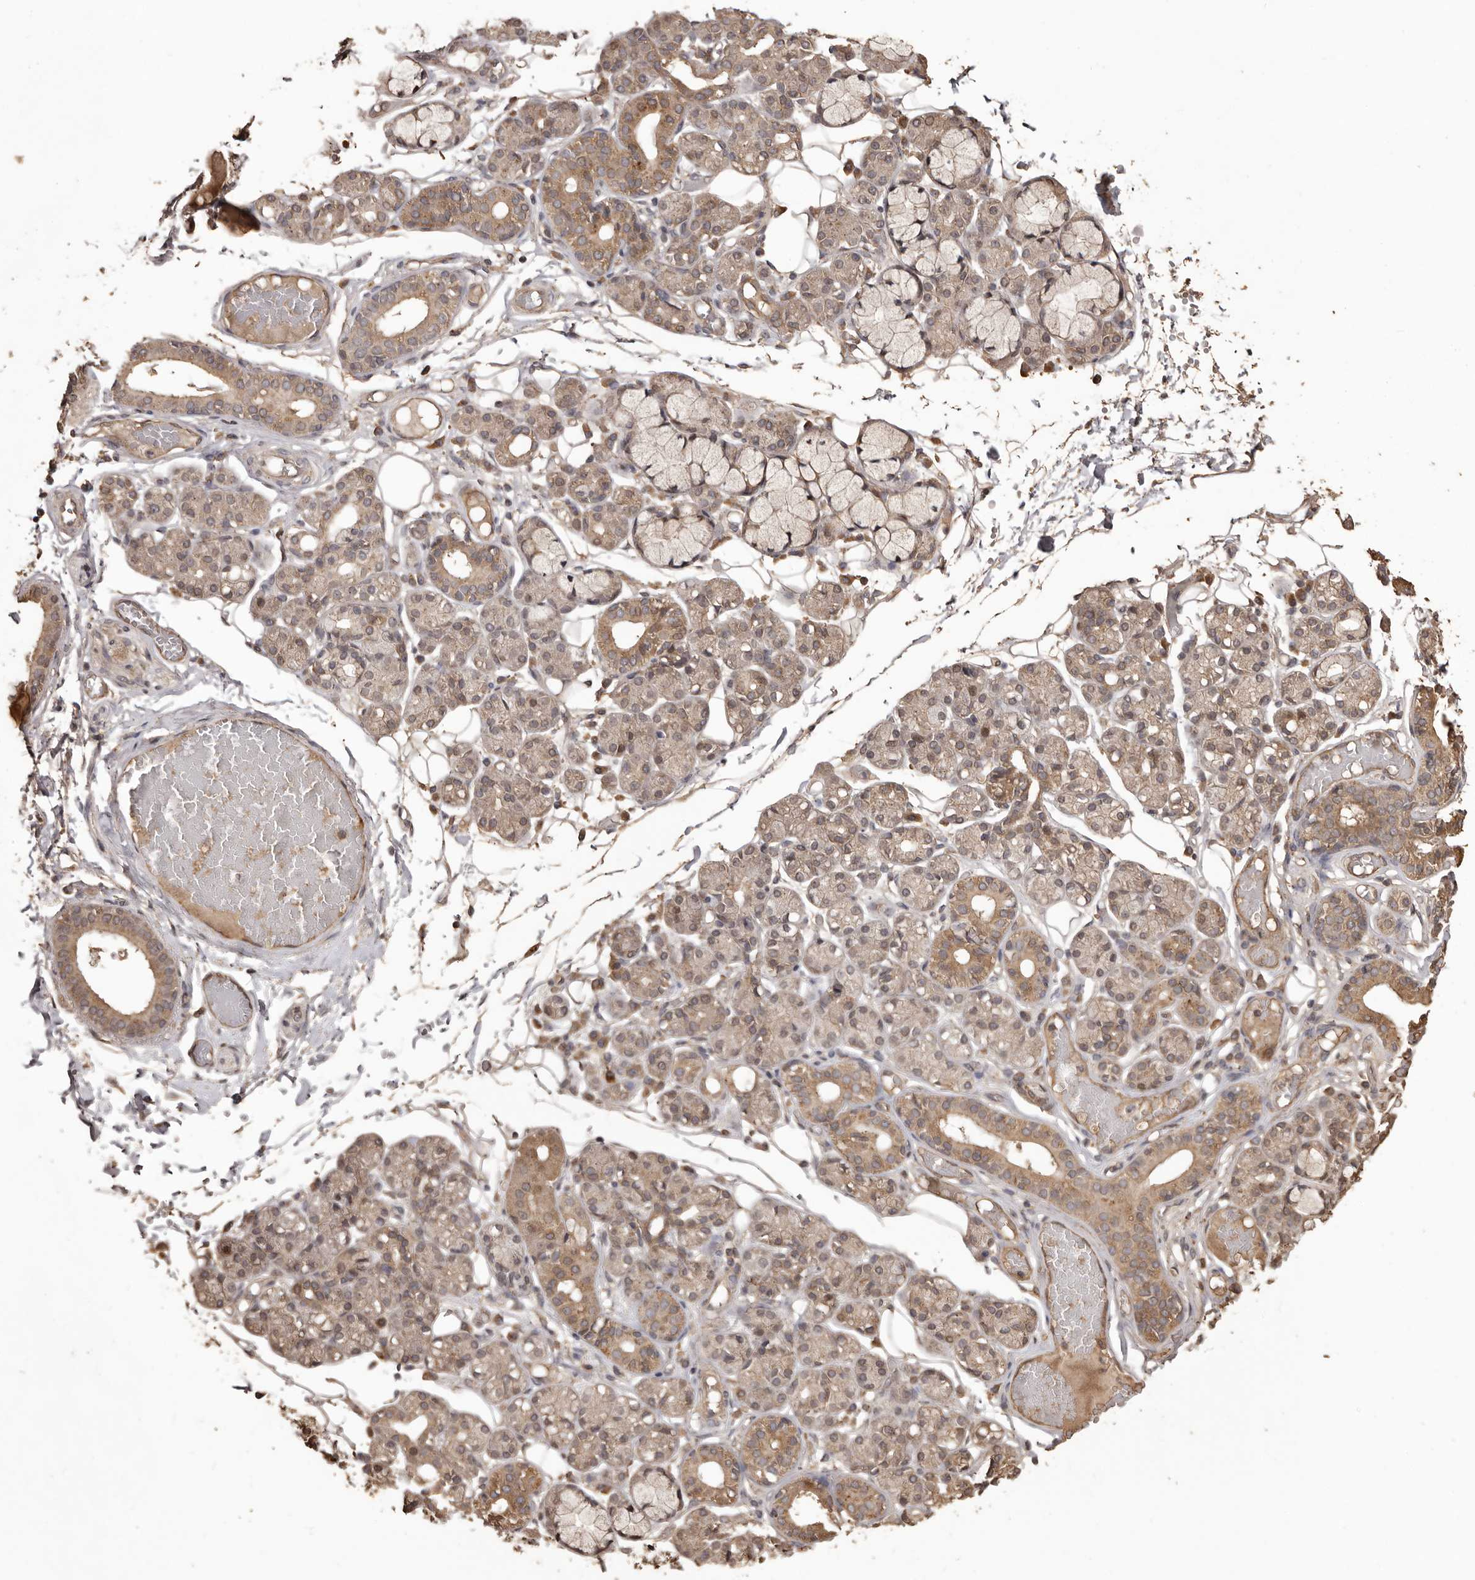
{"staining": {"intensity": "moderate", "quantity": ">75%", "location": "cytoplasmic/membranous"}, "tissue": "salivary gland", "cell_type": "Glandular cells", "image_type": "normal", "snomed": [{"axis": "morphology", "description": "Normal tissue, NOS"}, {"axis": "topography", "description": "Salivary gland"}], "caption": "High-magnification brightfield microscopy of benign salivary gland stained with DAB (brown) and counterstained with hematoxylin (blue). glandular cells exhibit moderate cytoplasmic/membranous staining is seen in approximately>75% of cells. The staining is performed using DAB (3,3'-diaminobenzidine) brown chromogen to label protein expression. The nuclei are counter-stained blue using hematoxylin.", "gene": "NUP43", "patient": {"sex": "male", "age": 63}}